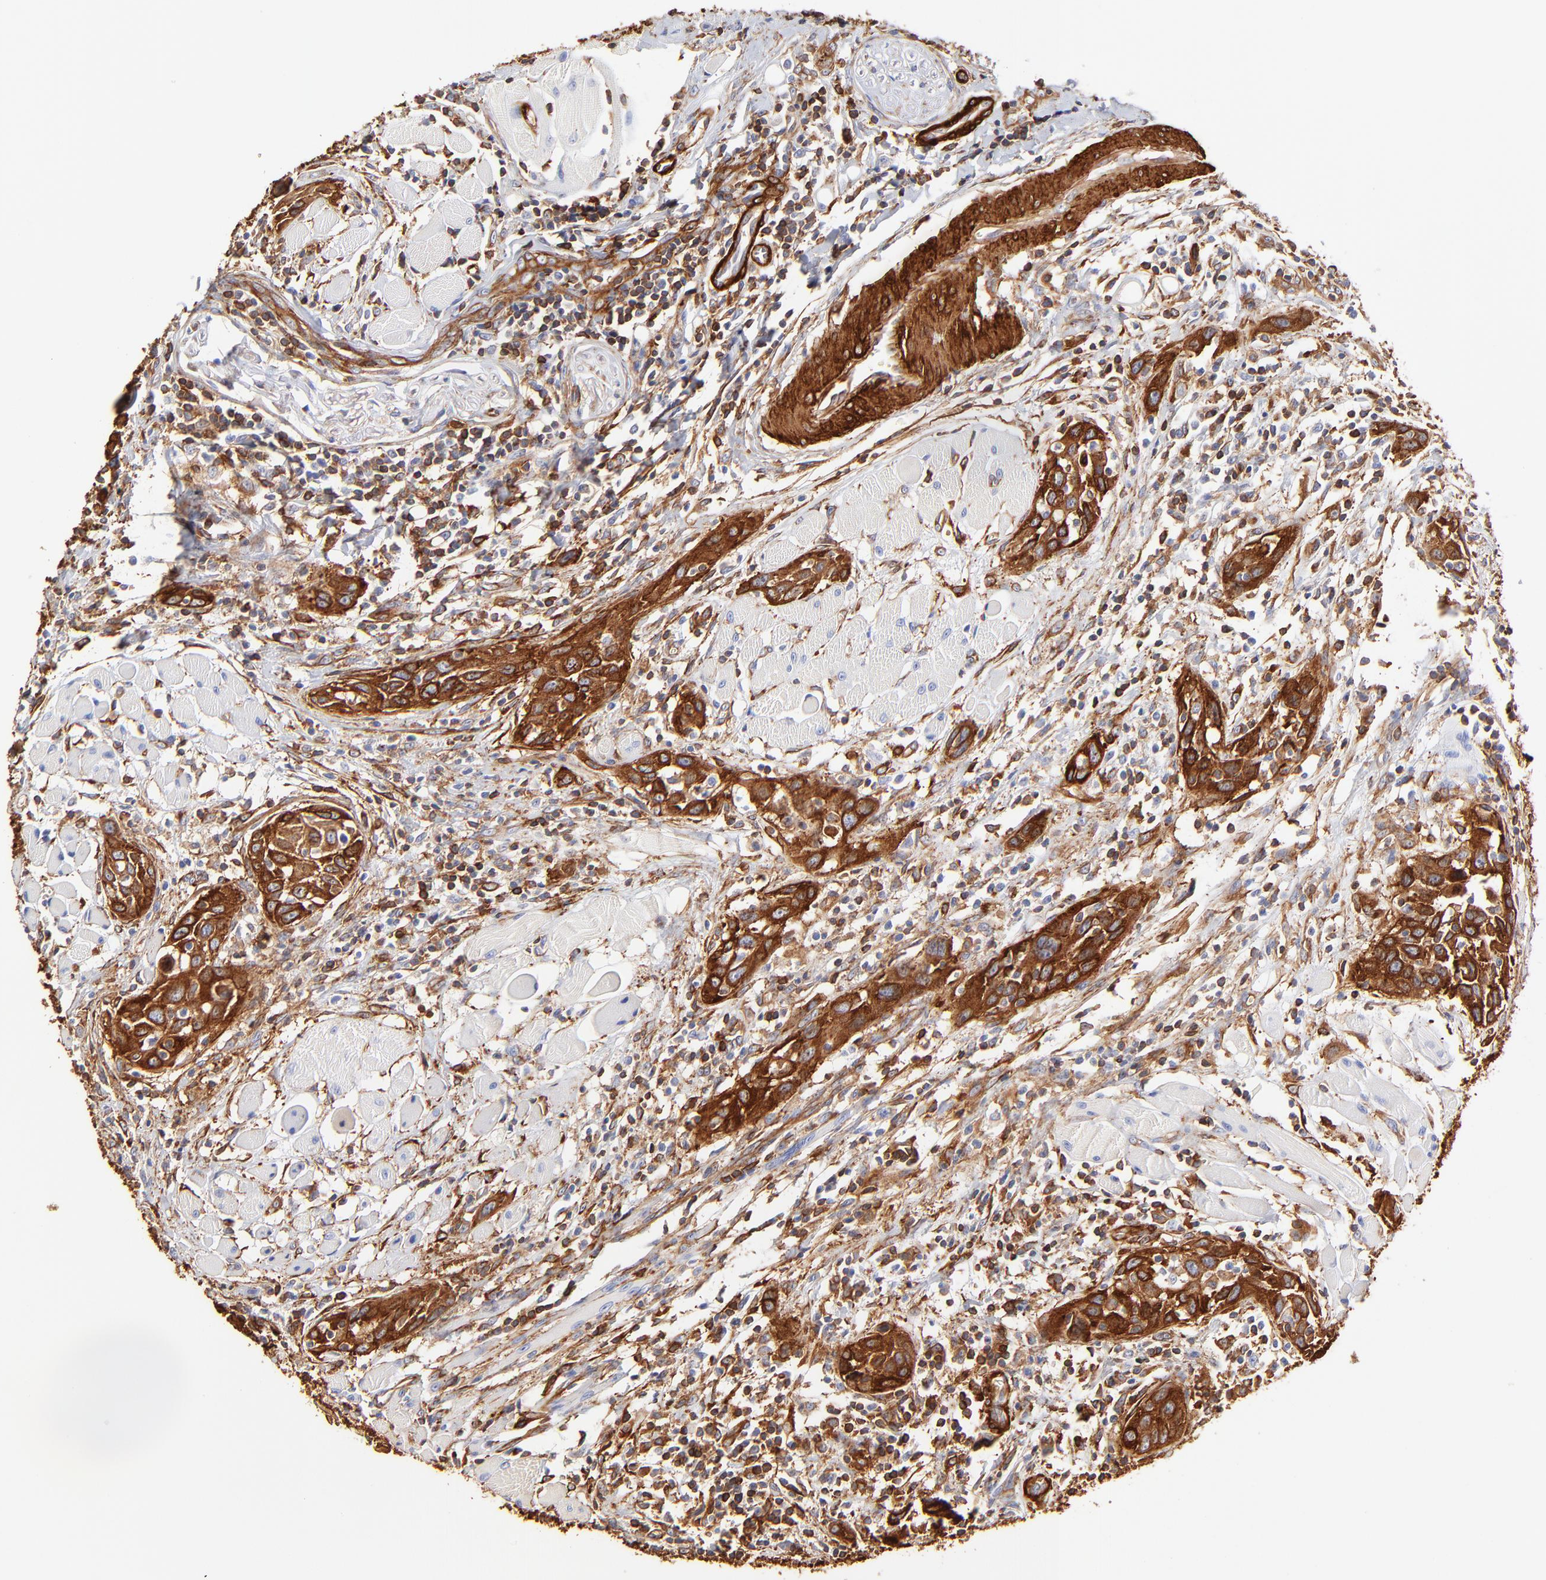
{"staining": {"intensity": "strong", "quantity": ">75%", "location": "cytoplasmic/membranous"}, "tissue": "head and neck cancer", "cell_type": "Tumor cells", "image_type": "cancer", "snomed": [{"axis": "morphology", "description": "Squamous cell carcinoma, NOS"}, {"axis": "topography", "description": "Oral tissue"}, {"axis": "topography", "description": "Head-Neck"}], "caption": "Protein expression analysis of human head and neck cancer reveals strong cytoplasmic/membranous positivity in about >75% of tumor cells. The staining is performed using DAB brown chromogen to label protein expression. The nuclei are counter-stained blue using hematoxylin.", "gene": "FLNA", "patient": {"sex": "female", "age": 50}}